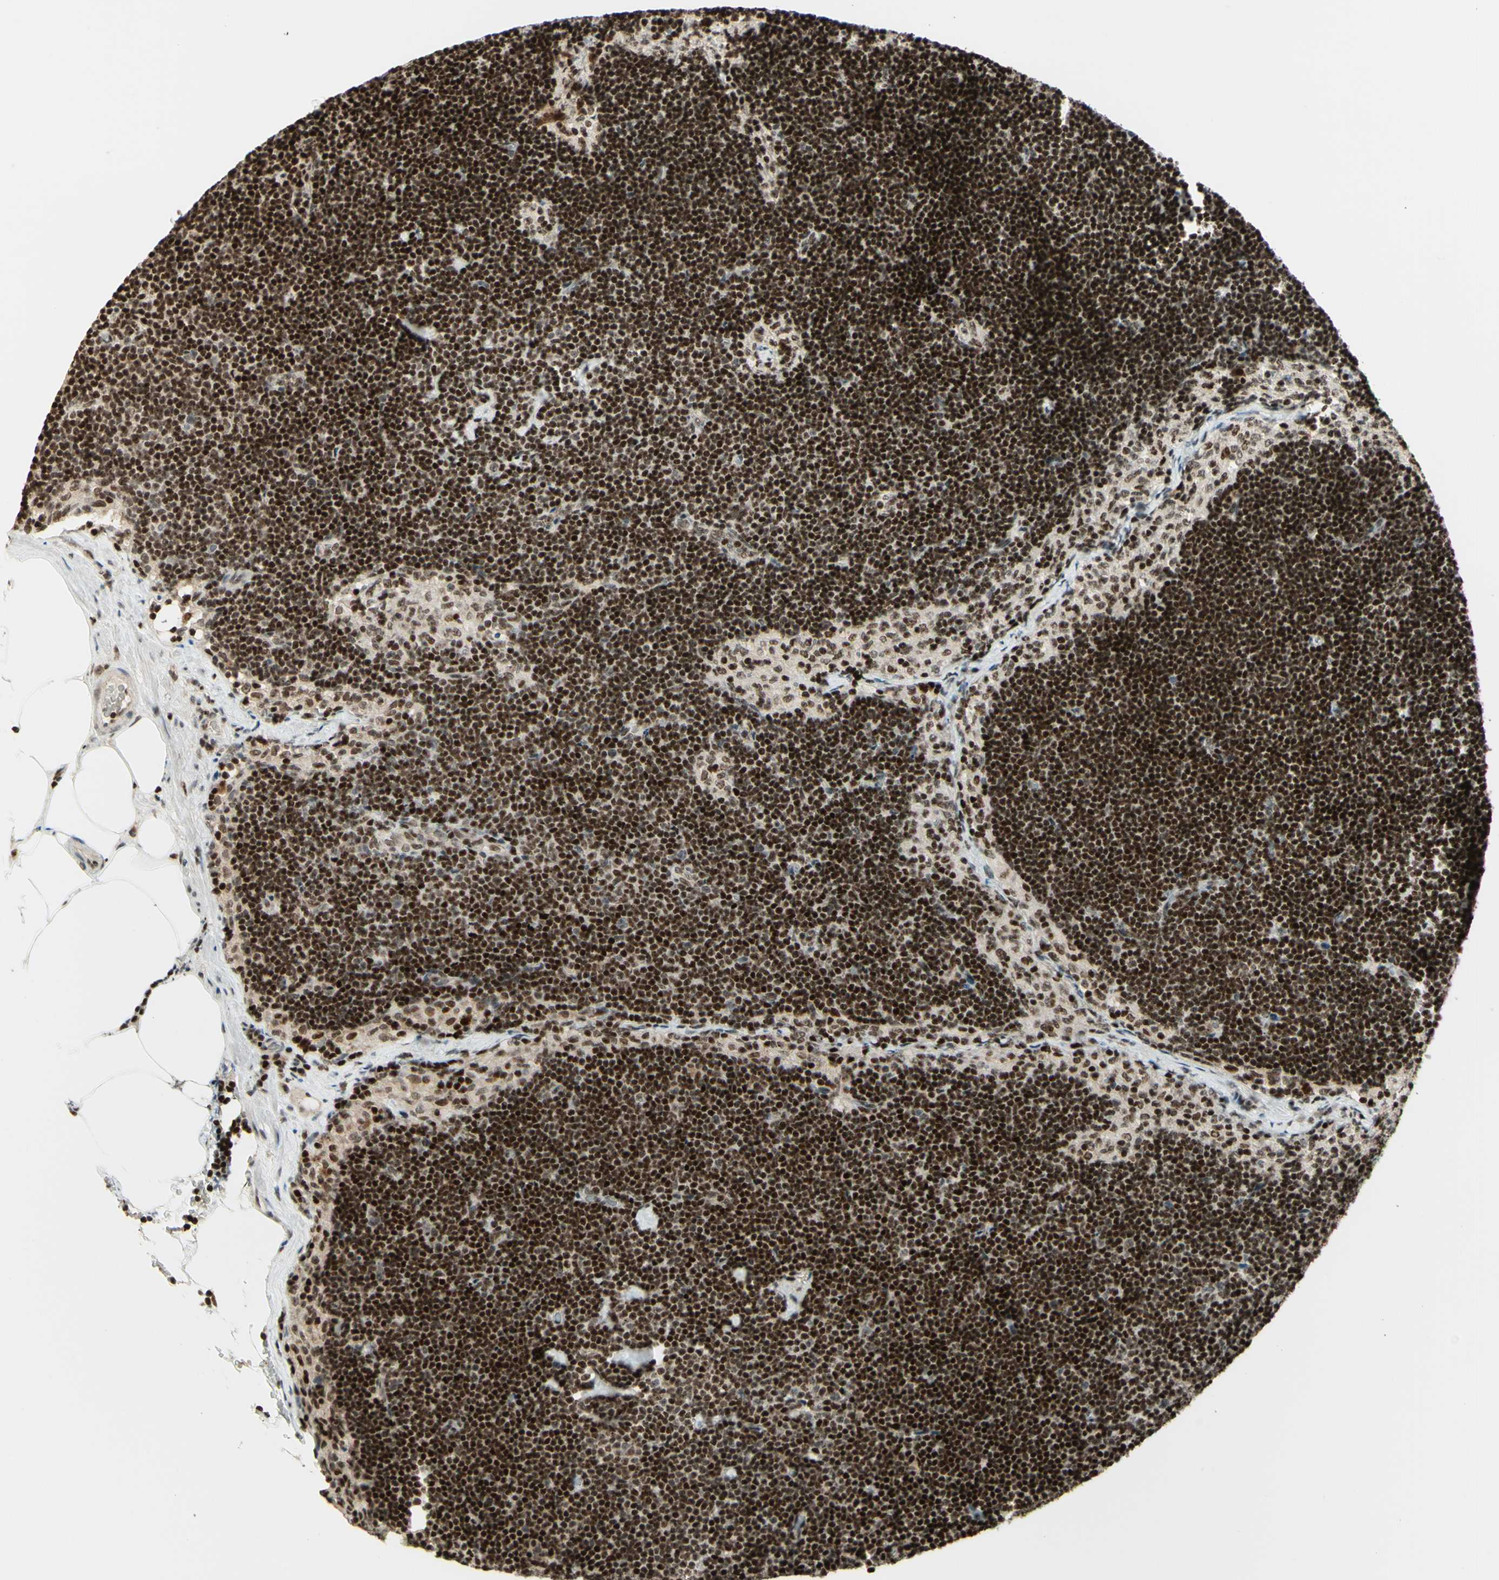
{"staining": {"intensity": "strong", "quantity": "<25%", "location": "nuclear"}, "tissue": "lymph node", "cell_type": "Germinal center cells", "image_type": "normal", "snomed": [{"axis": "morphology", "description": "Normal tissue, NOS"}, {"axis": "topography", "description": "Lymph node"}], "caption": "Human lymph node stained with a brown dye exhibits strong nuclear positive positivity in approximately <25% of germinal center cells.", "gene": "CDKL5", "patient": {"sex": "male", "age": 63}}